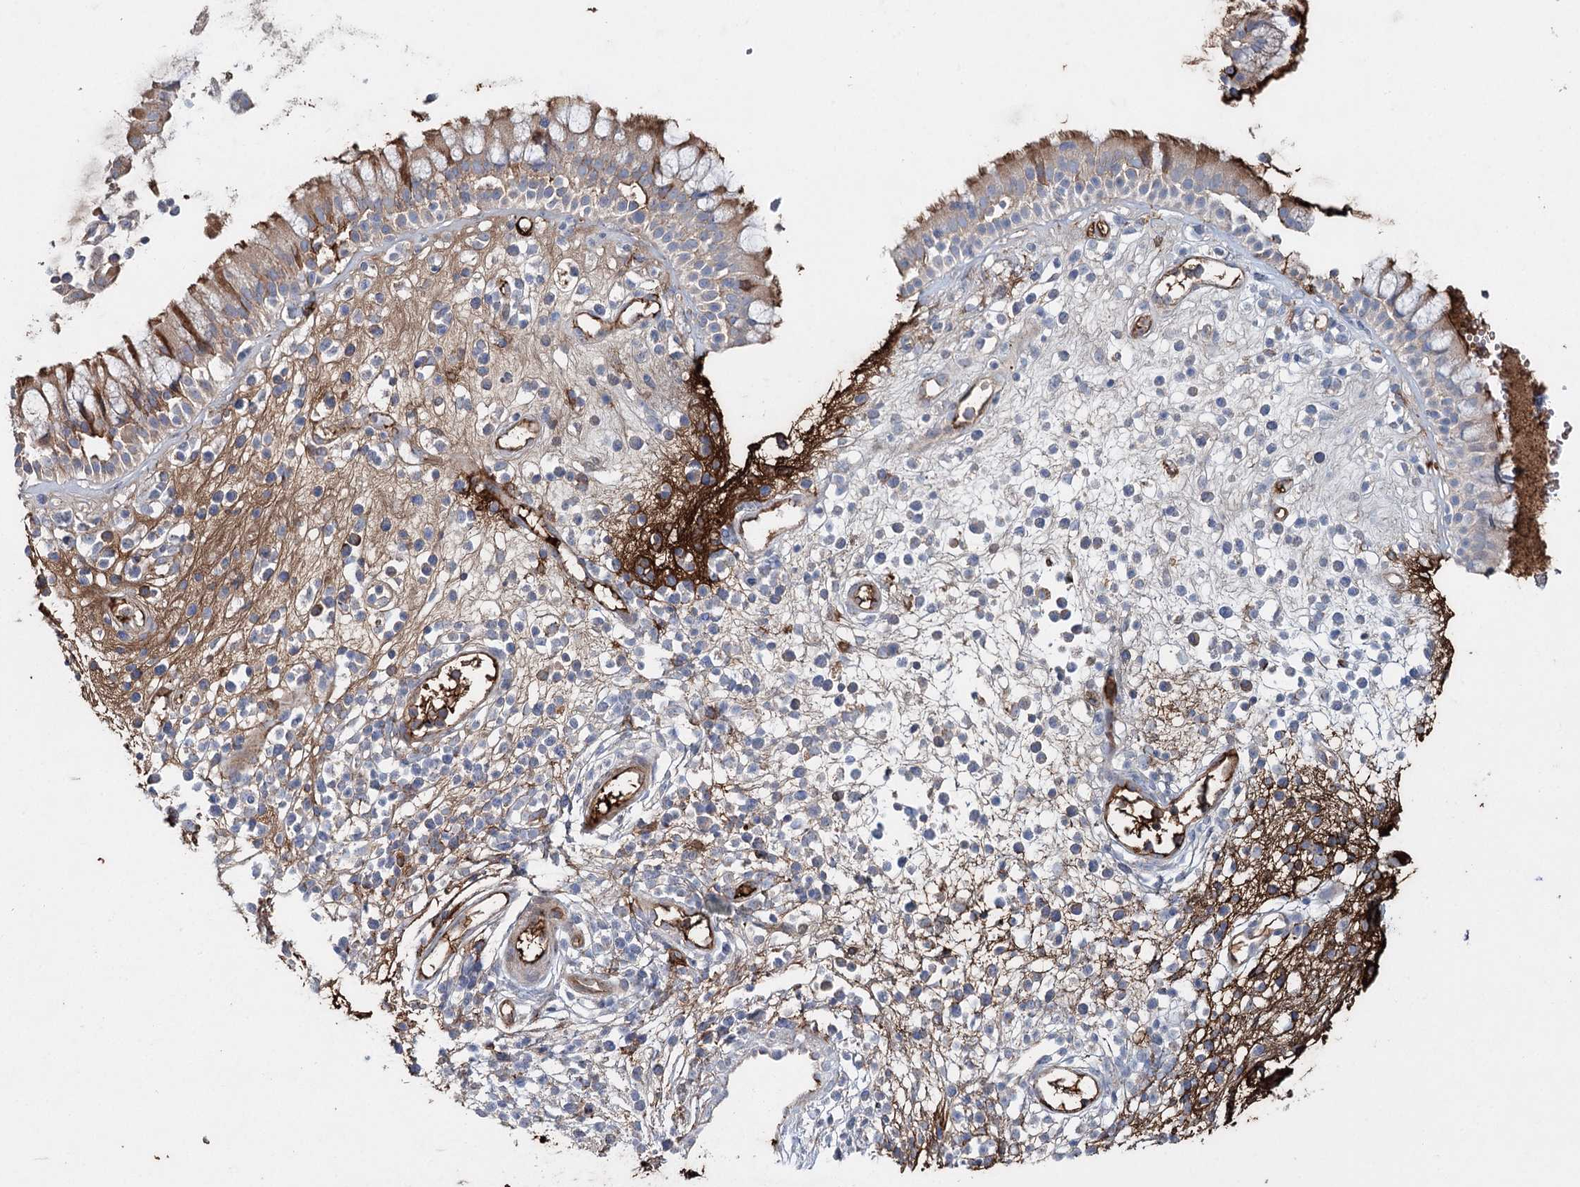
{"staining": {"intensity": "moderate", "quantity": ">75%", "location": "cytoplasmic/membranous"}, "tissue": "nasopharynx", "cell_type": "Respiratory epithelial cells", "image_type": "normal", "snomed": [{"axis": "morphology", "description": "Normal tissue, NOS"}, {"axis": "morphology", "description": "Inflammation, NOS"}, {"axis": "topography", "description": "Nasopharynx"}], "caption": "The photomicrograph reveals staining of normal nasopharynx, revealing moderate cytoplasmic/membranous protein expression (brown color) within respiratory epithelial cells.", "gene": "ALKBH8", "patient": {"sex": "male", "age": 29}}